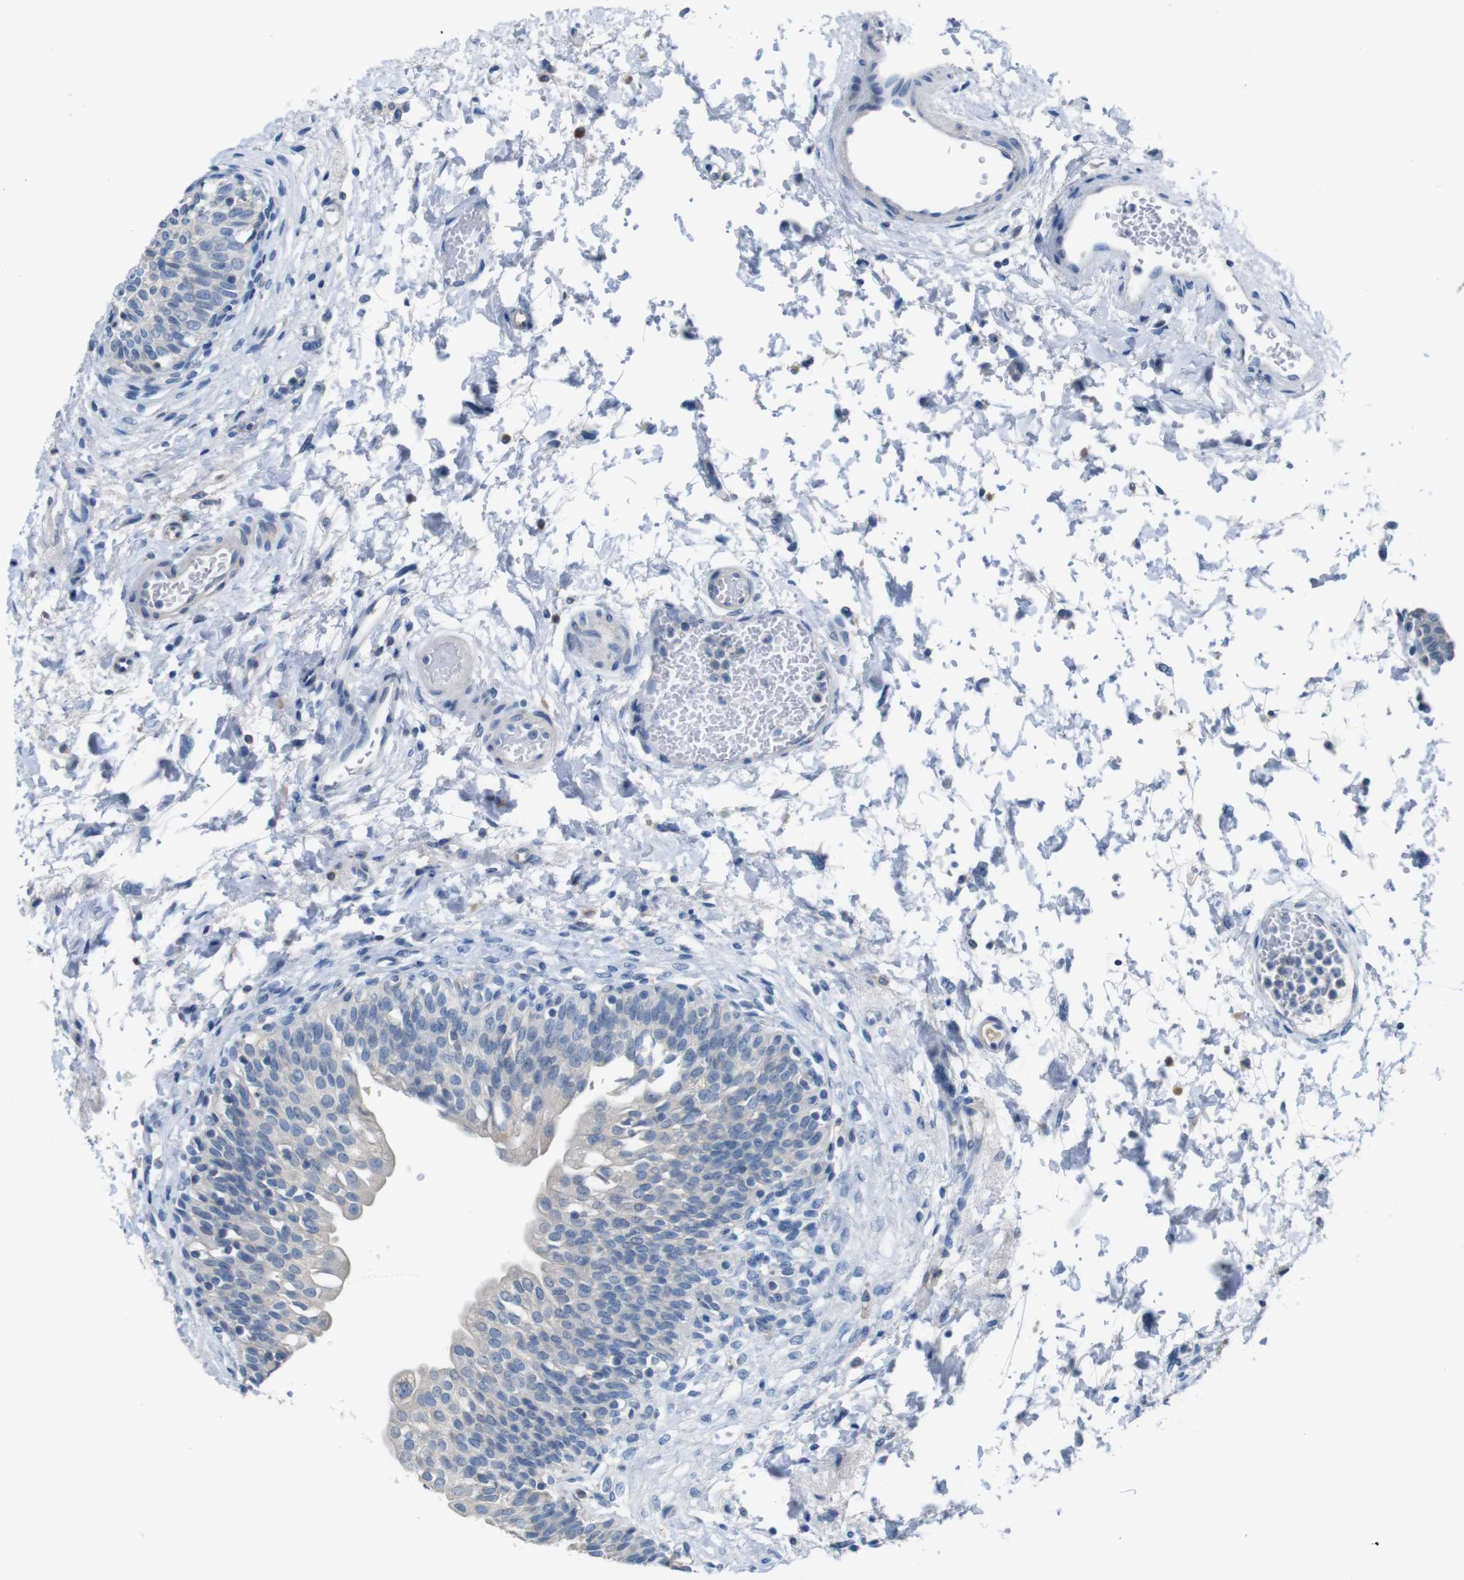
{"staining": {"intensity": "negative", "quantity": "none", "location": "none"}, "tissue": "urinary bladder", "cell_type": "Urothelial cells", "image_type": "normal", "snomed": [{"axis": "morphology", "description": "Normal tissue, NOS"}, {"axis": "topography", "description": "Urinary bladder"}], "caption": "IHC image of benign human urinary bladder stained for a protein (brown), which demonstrates no positivity in urothelial cells.", "gene": "SLC2A8", "patient": {"sex": "male", "age": 55}}